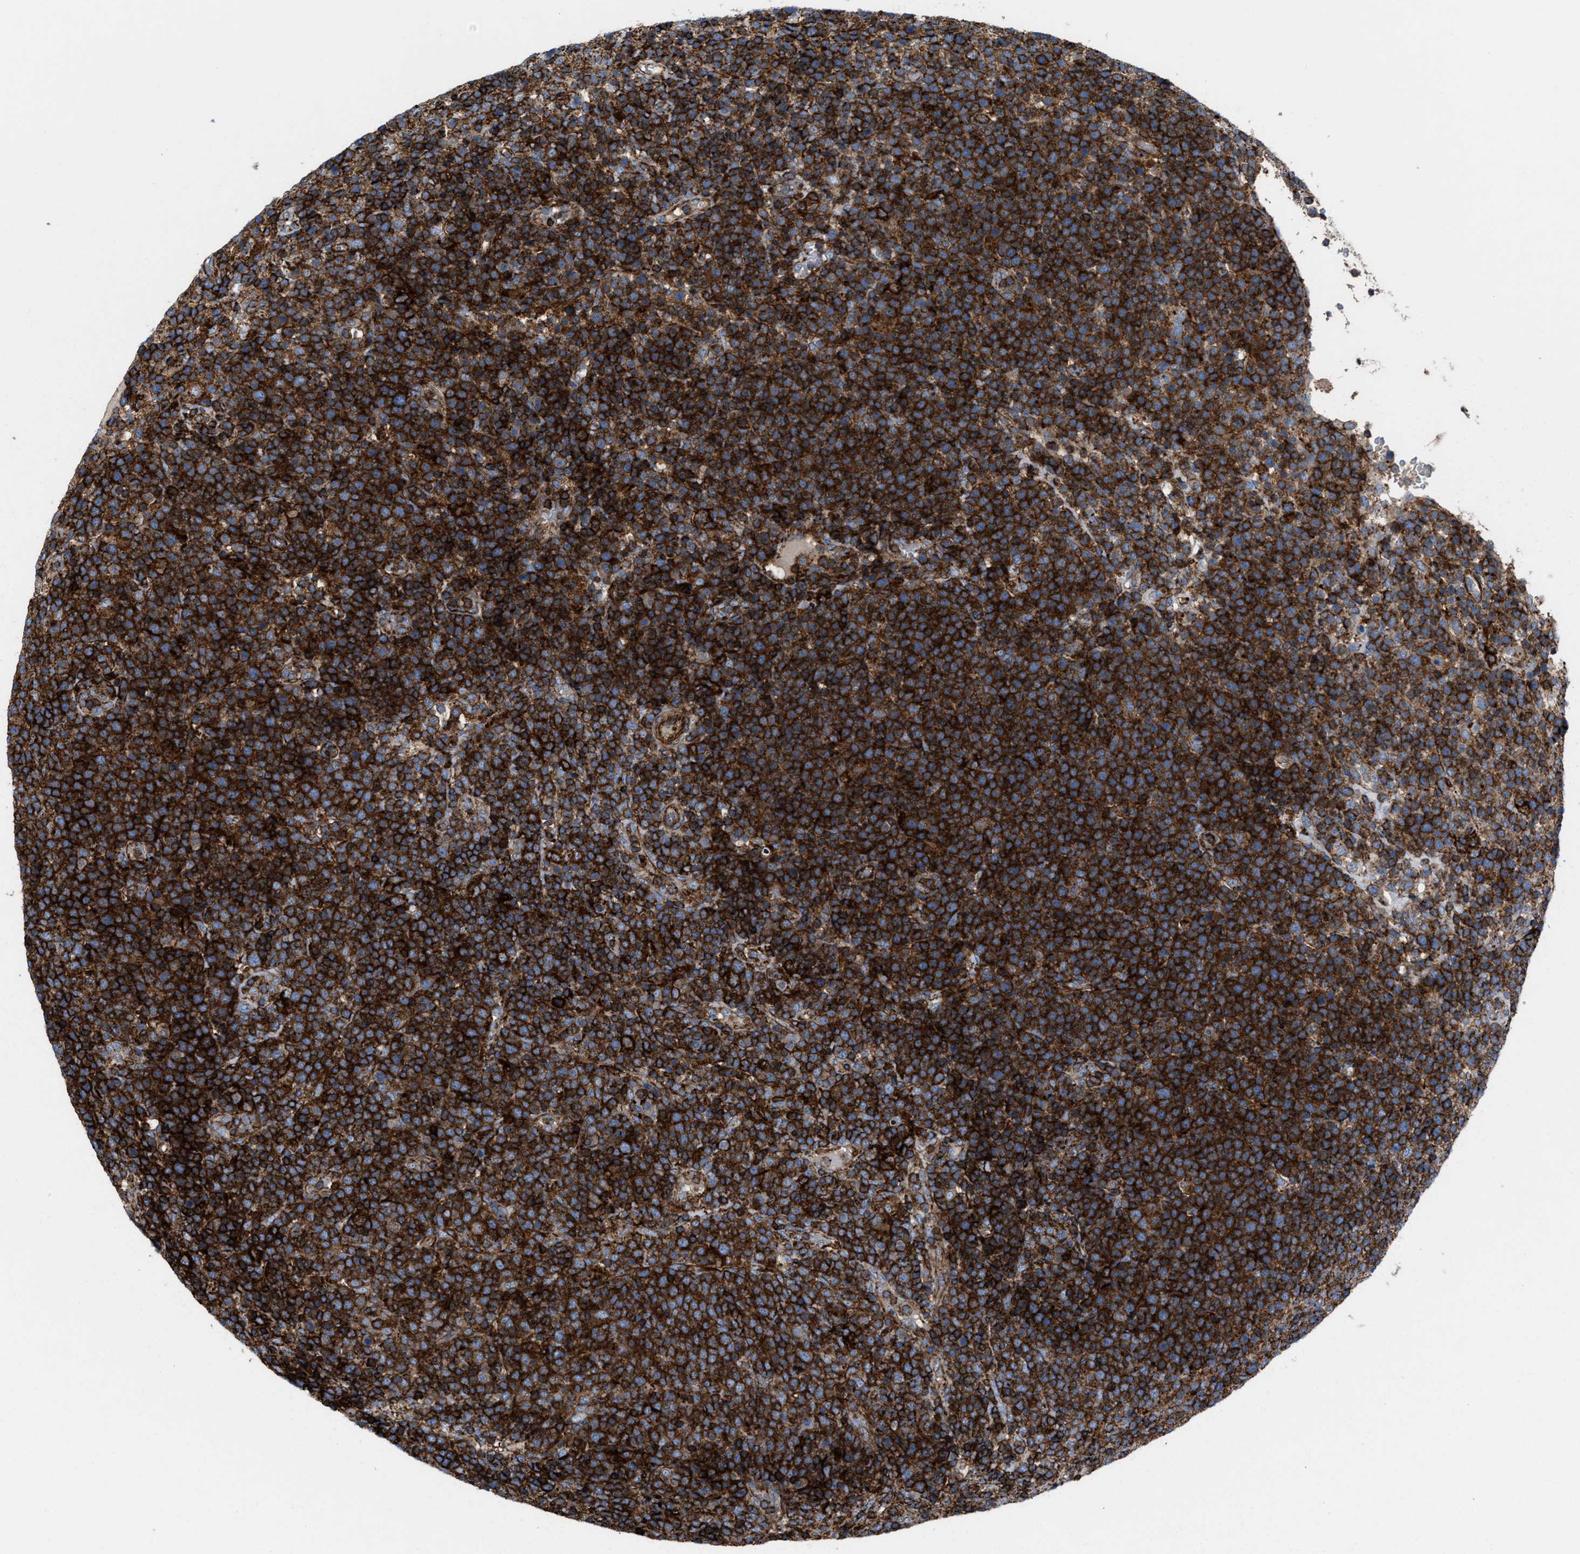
{"staining": {"intensity": "strong", "quantity": ">75%", "location": "cytoplasmic/membranous"}, "tissue": "lymphoma", "cell_type": "Tumor cells", "image_type": "cancer", "snomed": [{"axis": "morphology", "description": "Malignant lymphoma, non-Hodgkin's type, High grade"}, {"axis": "topography", "description": "Lymph node"}], "caption": "Protein staining demonstrates strong cytoplasmic/membranous staining in approximately >75% of tumor cells in malignant lymphoma, non-Hodgkin's type (high-grade).", "gene": "AGPAT2", "patient": {"sex": "male", "age": 61}}